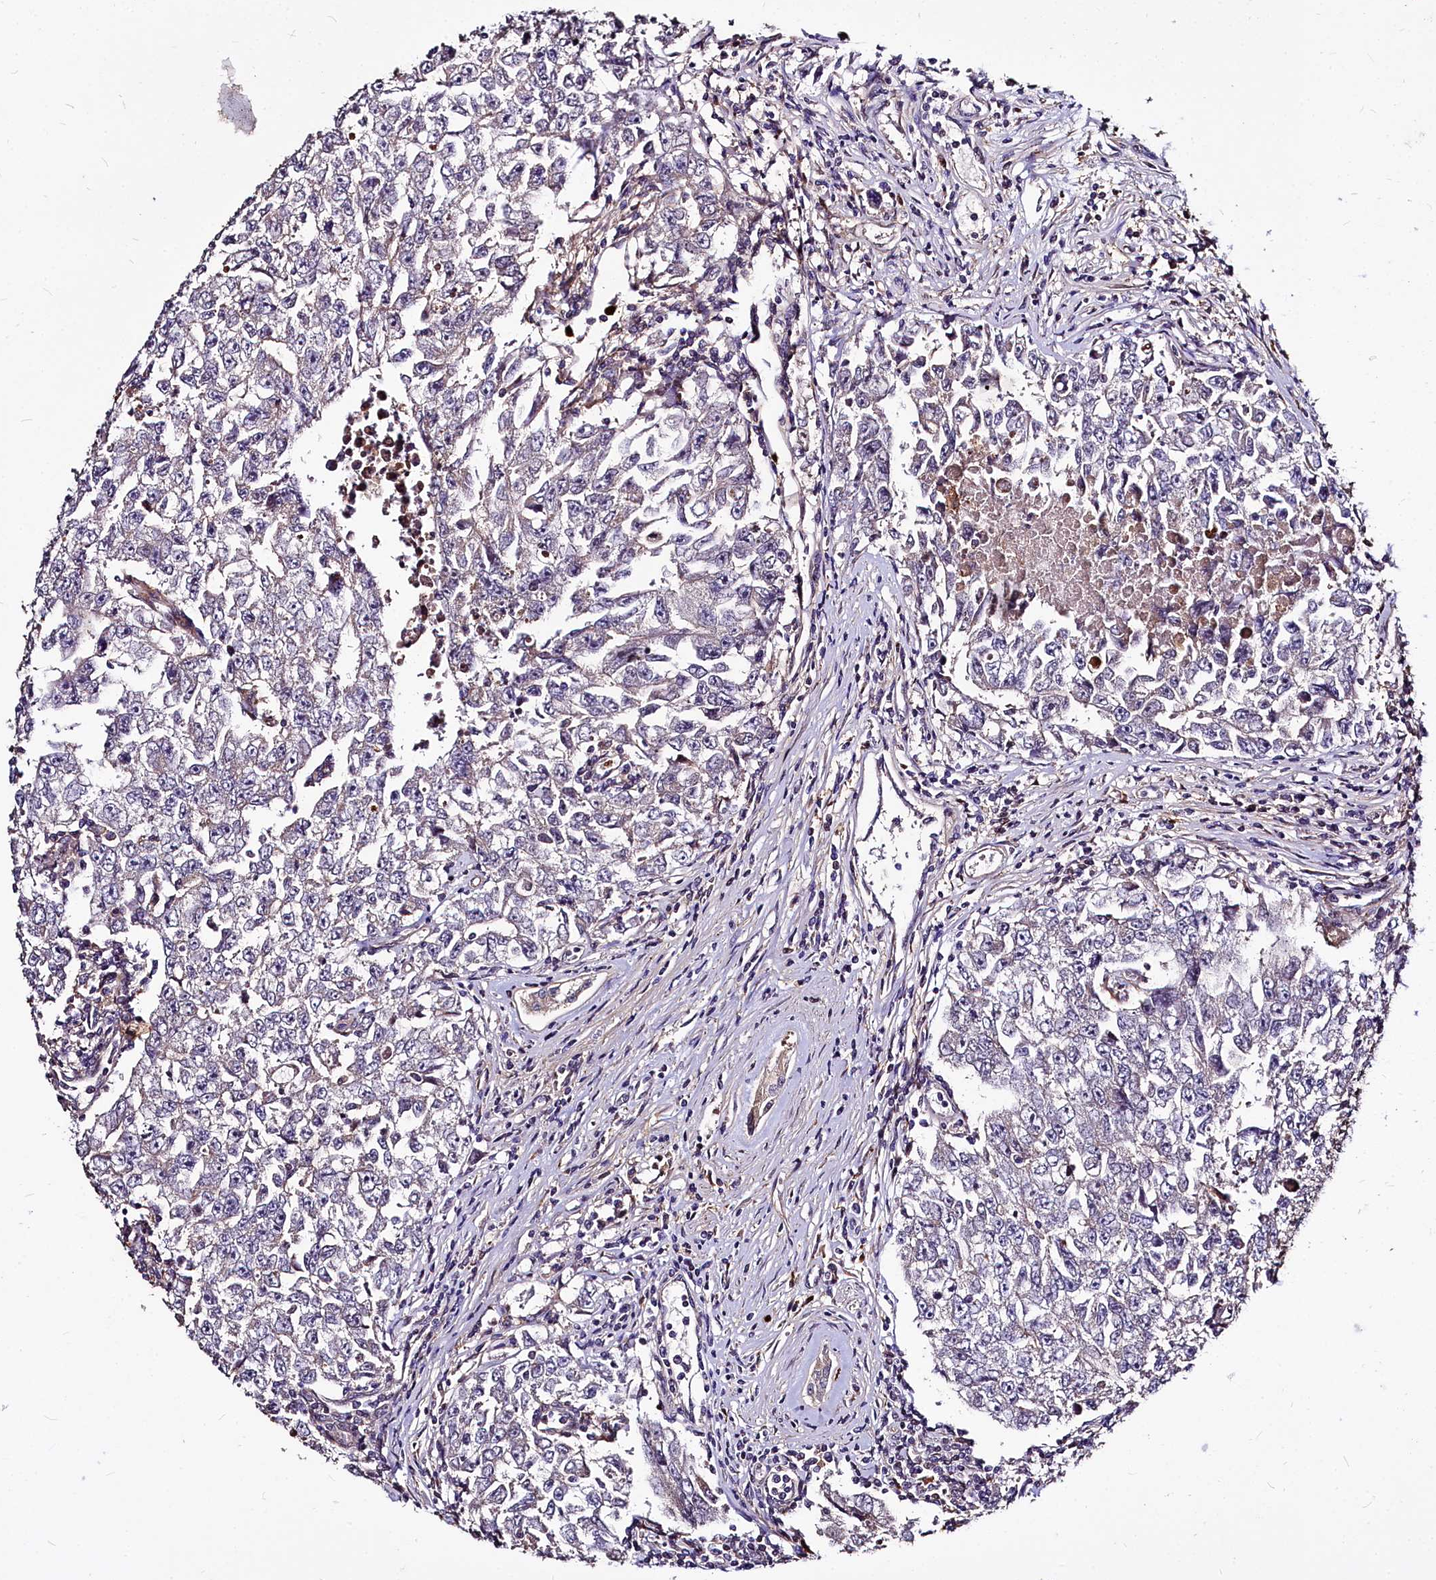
{"staining": {"intensity": "weak", "quantity": "<25%", "location": "cytoplasmic/membranous"}, "tissue": "testis cancer", "cell_type": "Tumor cells", "image_type": "cancer", "snomed": [{"axis": "morphology", "description": "Carcinoma, Embryonal, NOS"}, {"axis": "topography", "description": "Testis"}], "caption": "Tumor cells are negative for protein expression in human testis cancer (embryonal carcinoma).", "gene": "ATG101", "patient": {"sex": "male", "age": 17}}